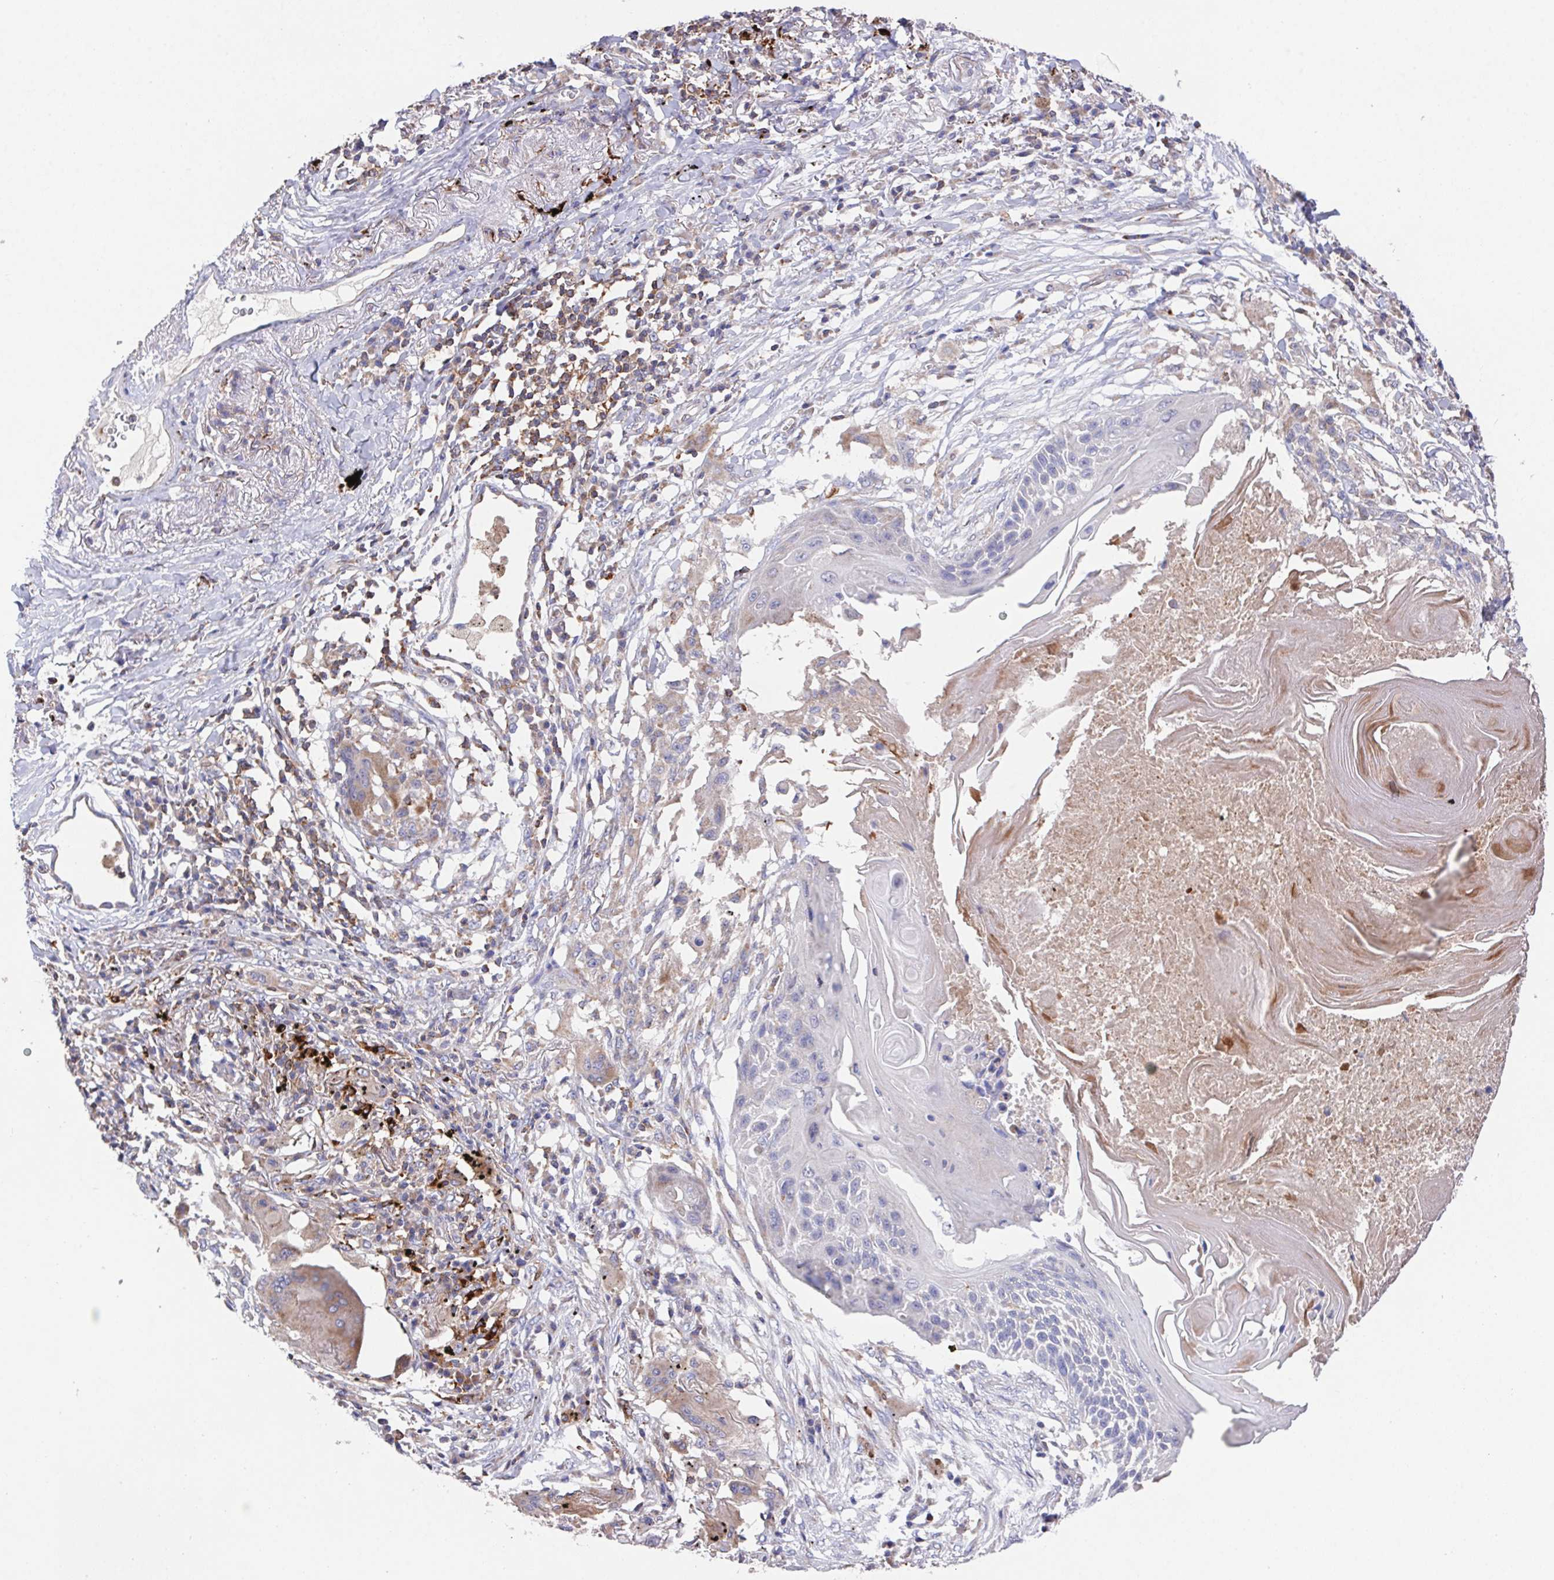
{"staining": {"intensity": "negative", "quantity": "none", "location": "none"}, "tissue": "lung cancer", "cell_type": "Tumor cells", "image_type": "cancer", "snomed": [{"axis": "morphology", "description": "Squamous cell carcinoma, NOS"}, {"axis": "topography", "description": "Lung"}], "caption": "Immunohistochemistry histopathology image of neoplastic tissue: squamous cell carcinoma (lung) stained with DAB (3,3'-diaminobenzidine) reveals no significant protein staining in tumor cells.", "gene": "FAM241A", "patient": {"sex": "male", "age": 78}}